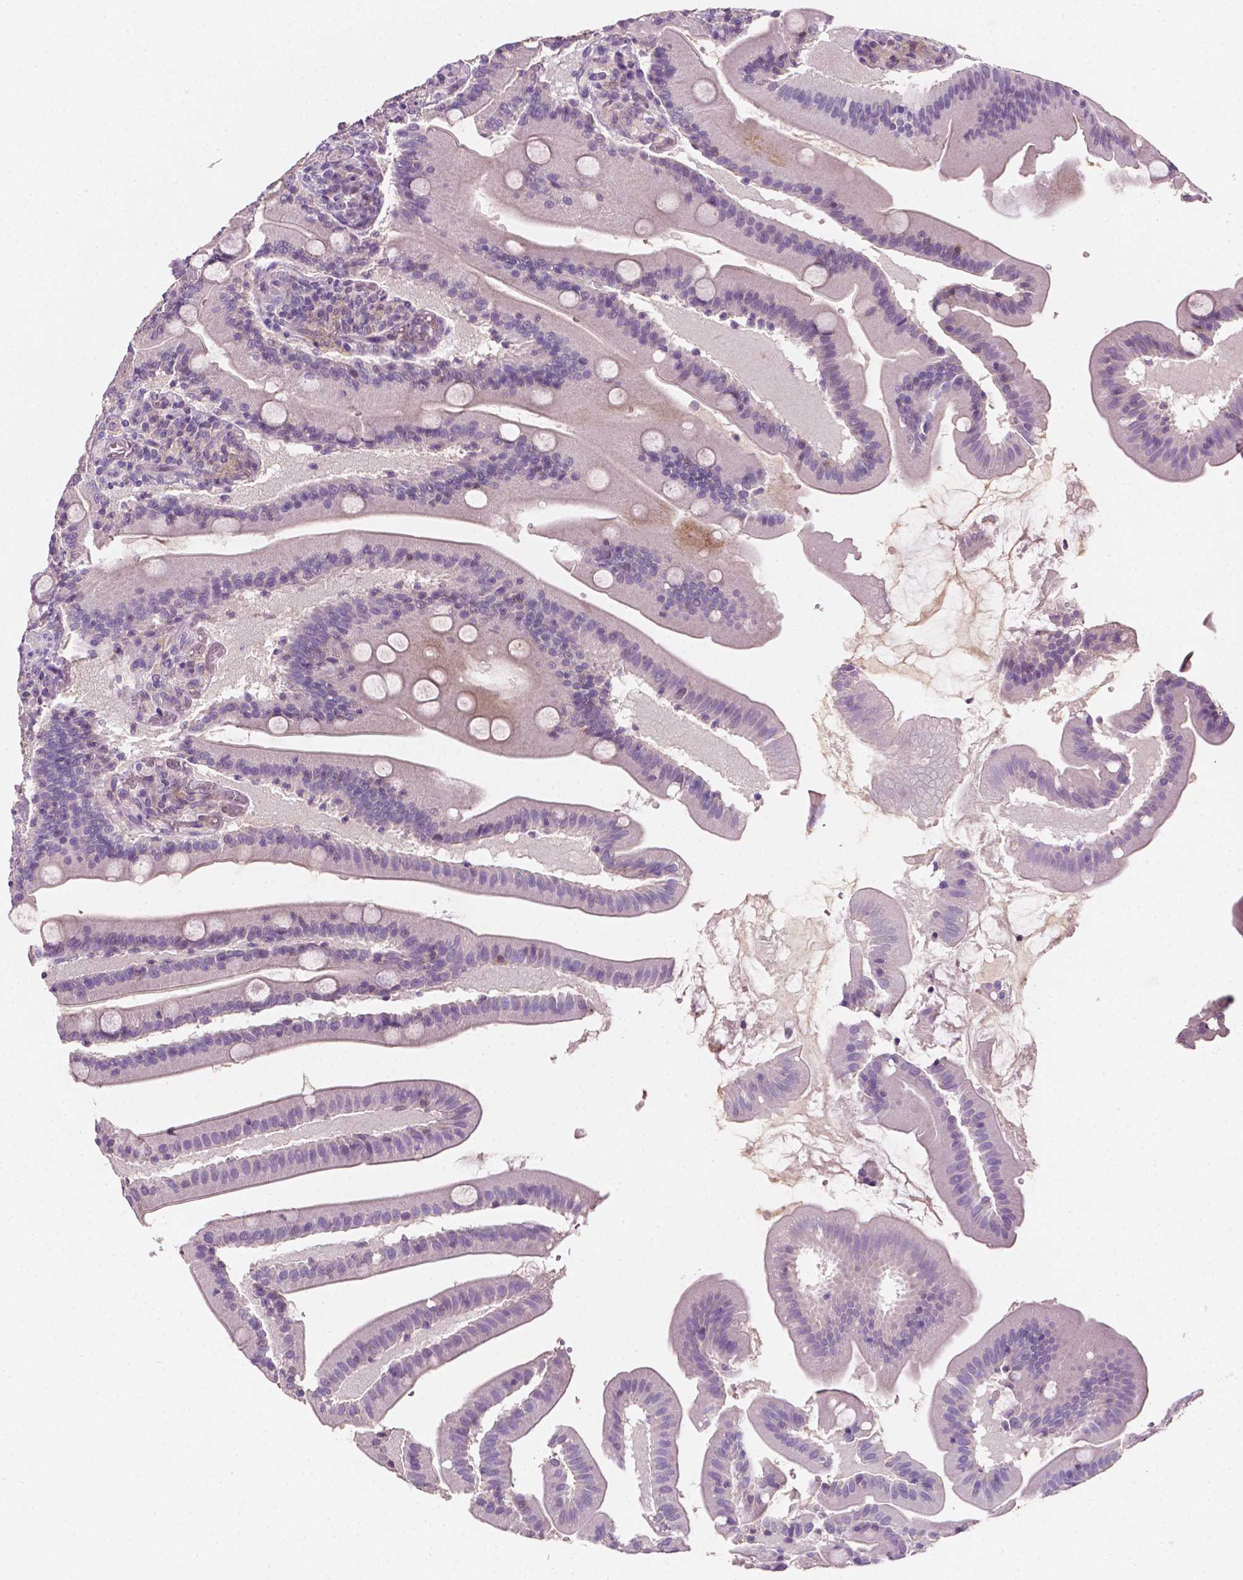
{"staining": {"intensity": "weak", "quantity": "<25%", "location": "cytoplasmic/membranous"}, "tissue": "small intestine", "cell_type": "Glandular cells", "image_type": "normal", "snomed": [{"axis": "morphology", "description": "Normal tissue, NOS"}, {"axis": "topography", "description": "Small intestine"}], "caption": "This is an immunohistochemistry (IHC) image of normal small intestine. There is no positivity in glandular cells.", "gene": "EGFR", "patient": {"sex": "male", "age": 37}}